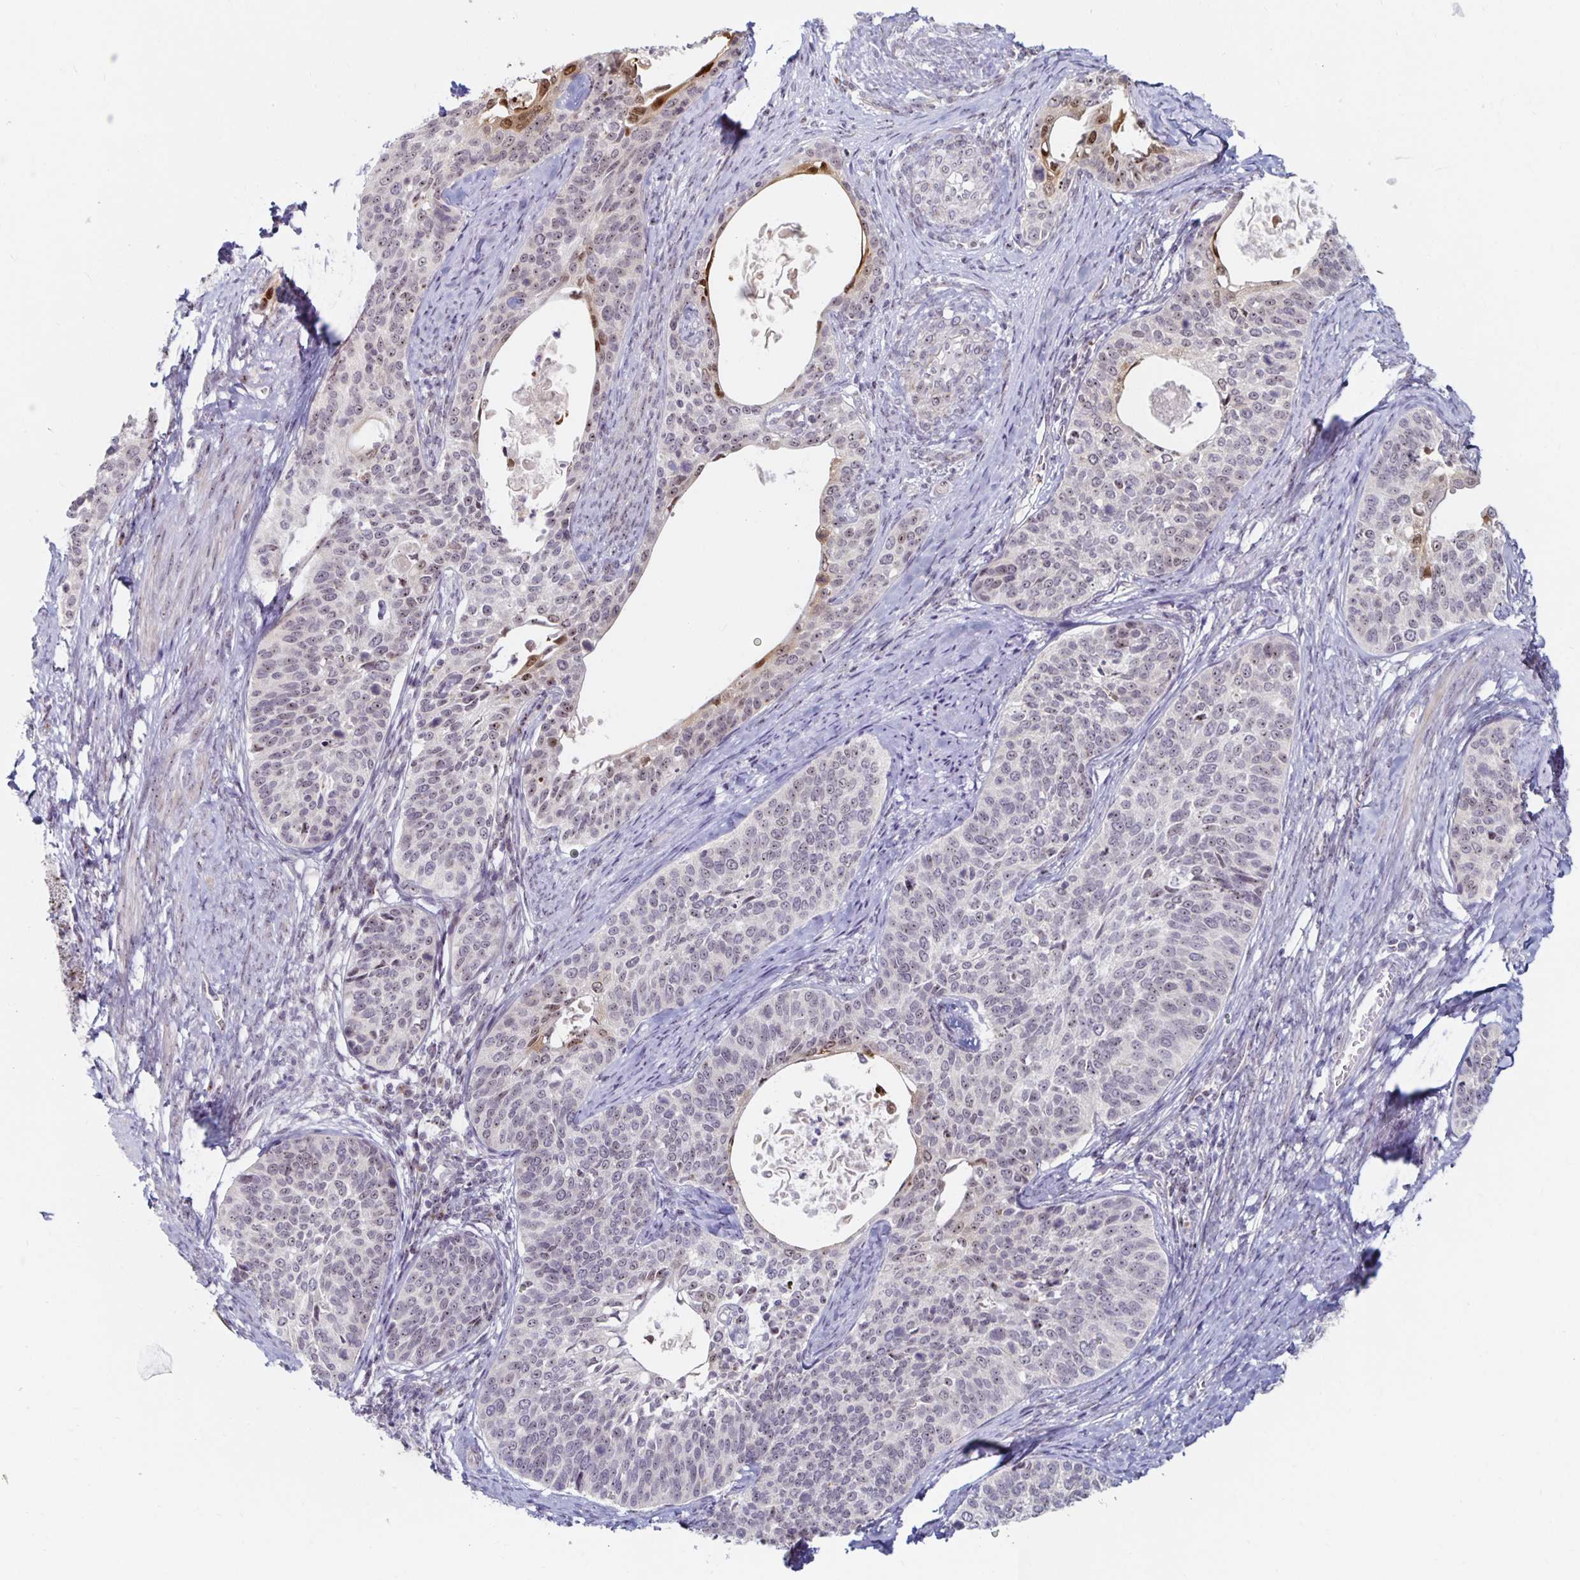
{"staining": {"intensity": "weak", "quantity": "25%-75%", "location": "nuclear"}, "tissue": "cervical cancer", "cell_type": "Tumor cells", "image_type": "cancer", "snomed": [{"axis": "morphology", "description": "Squamous cell carcinoma, NOS"}, {"axis": "topography", "description": "Cervix"}], "caption": "Cervical squamous cell carcinoma stained with DAB immunohistochemistry (IHC) shows low levels of weak nuclear expression in about 25%-75% of tumor cells. The staining is performed using DAB brown chromogen to label protein expression. The nuclei are counter-stained blue using hematoxylin.", "gene": "NUP85", "patient": {"sex": "female", "age": 69}}